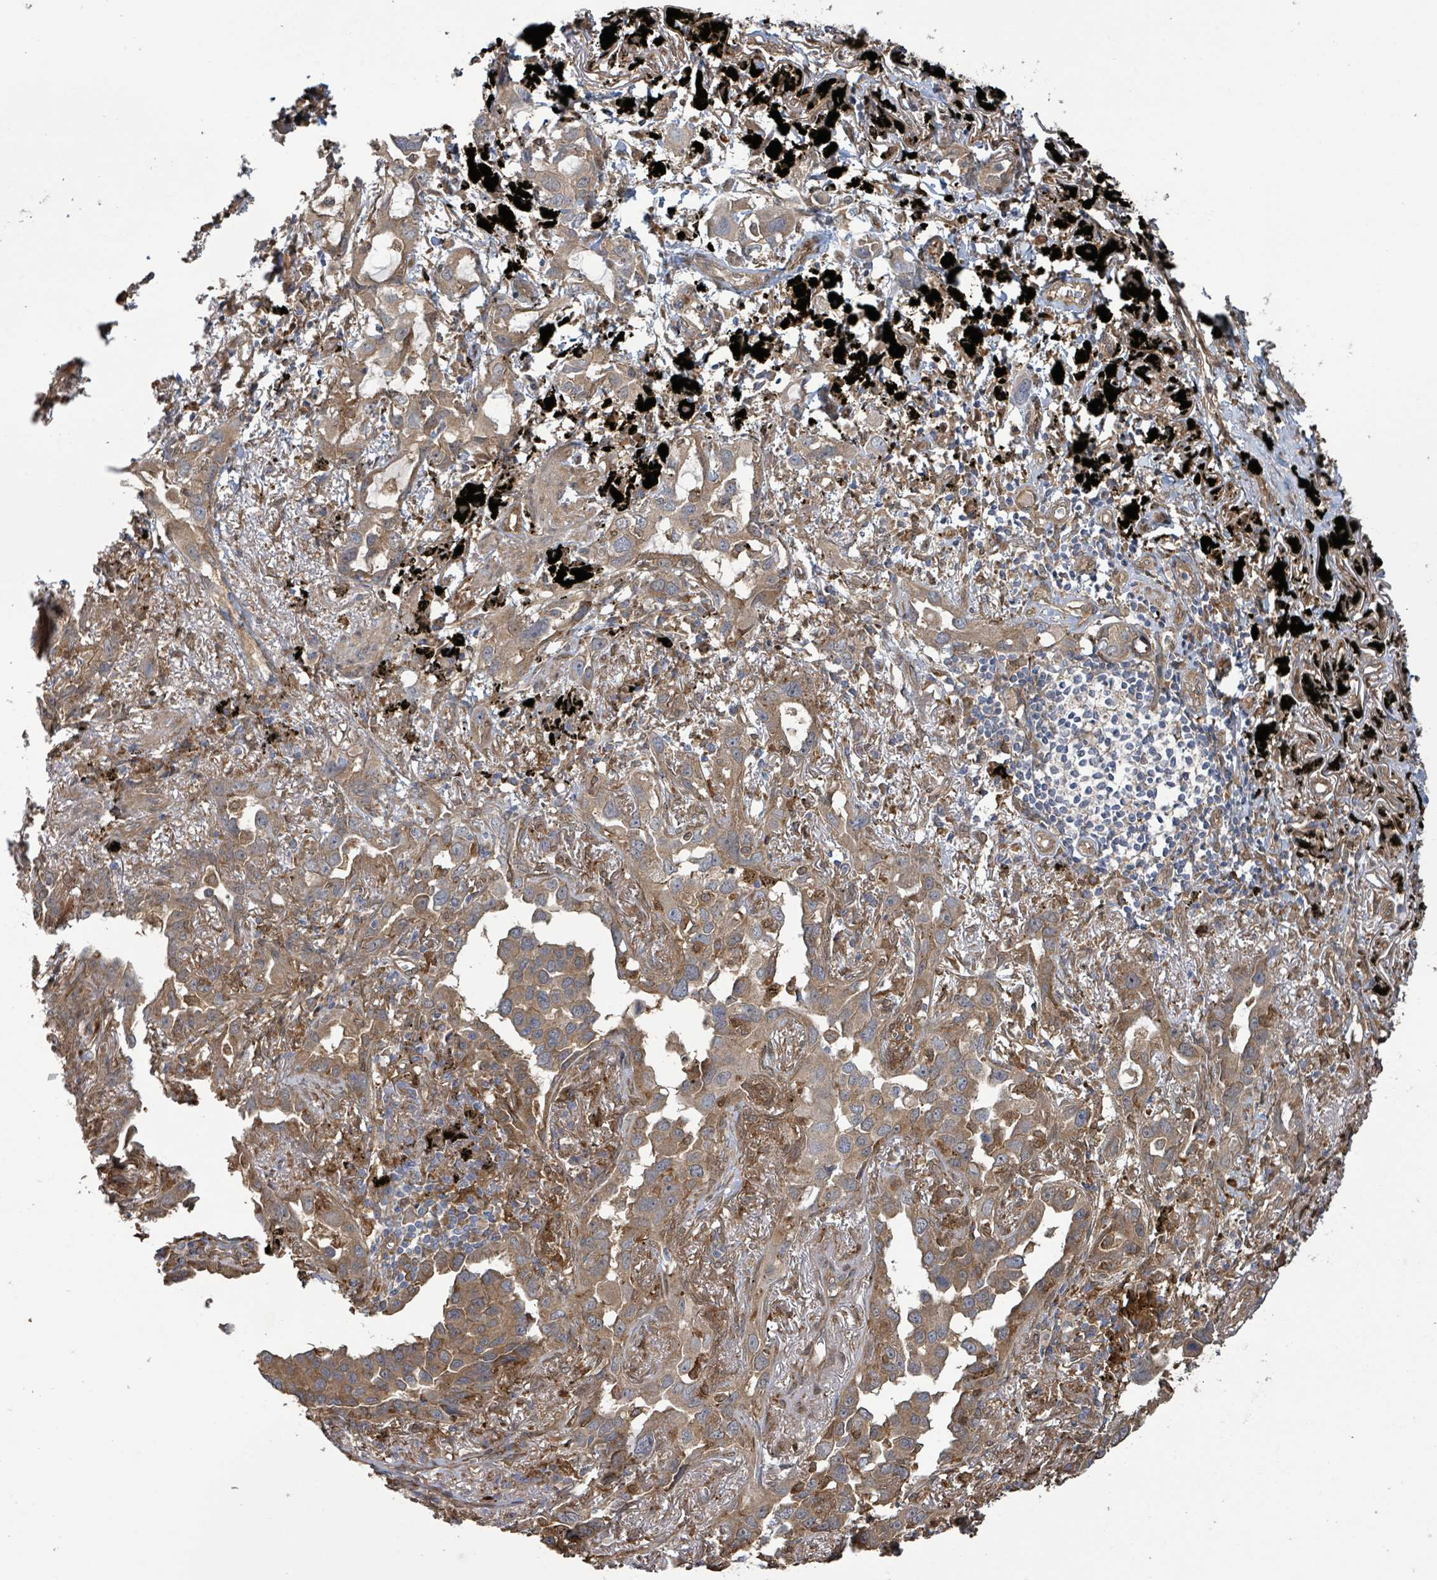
{"staining": {"intensity": "moderate", "quantity": ">75%", "location": "cytoplasmic/membranous"}, "tissue": "lung cancer", "cell_type": "Tumor cells", "image_type": "cancer", "snomed": [{"axis": "morphology", "description": "Adenocarcinoma, NOS"}, {"axis": "topography", "description": "Lung"}], "caption": "IHC photomicrograph of human lung cancer stained for a protein (brown), which reveals medium levels of moderate cytoplasmic/membranous positivity in about >75% of tumor cells.", "gene": "ARPIN", "patient": {"sex": "male", "age": 67}}